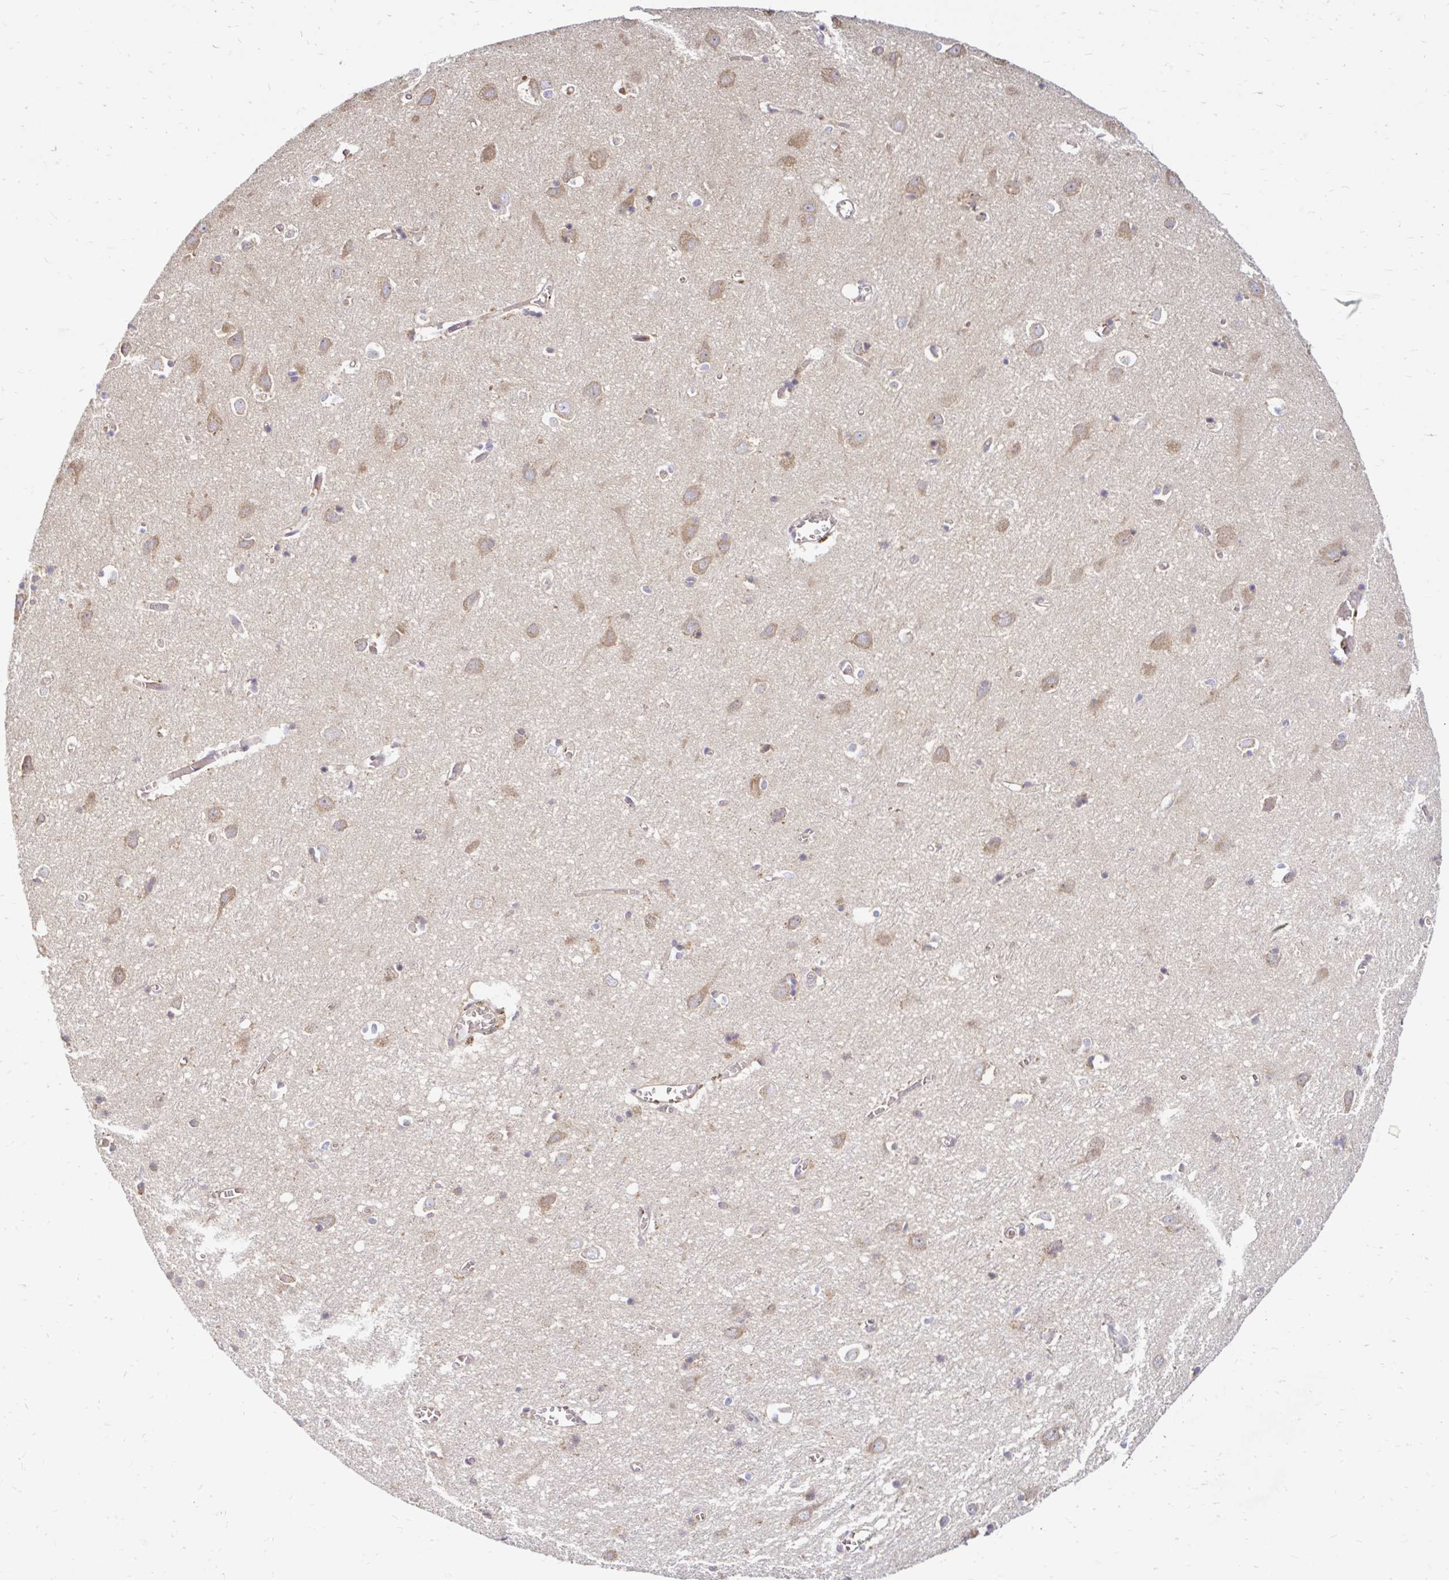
{"staining": {"intensity": "moderate", "quantity": "25%-75%", "location": "cytoplasmic/membranous"}, "tissue": "cerebral cortex", "cell_type": "Endothelial cells", "image_type": "normal", "snomed": [{"axis": "morphology", "description": "Normal tissue, NOS"}, {"axis": "topography", "description": "Cerebral cortex"}], "caption": "The photomicrograph displays staining of benign cerebral cortex, revealing moderate cytoplasmic/membranous protein staining (brown color) within endothelial cells.", "gene": "ARHGEF37", "patient": {"sex": "male", "age": 70}}